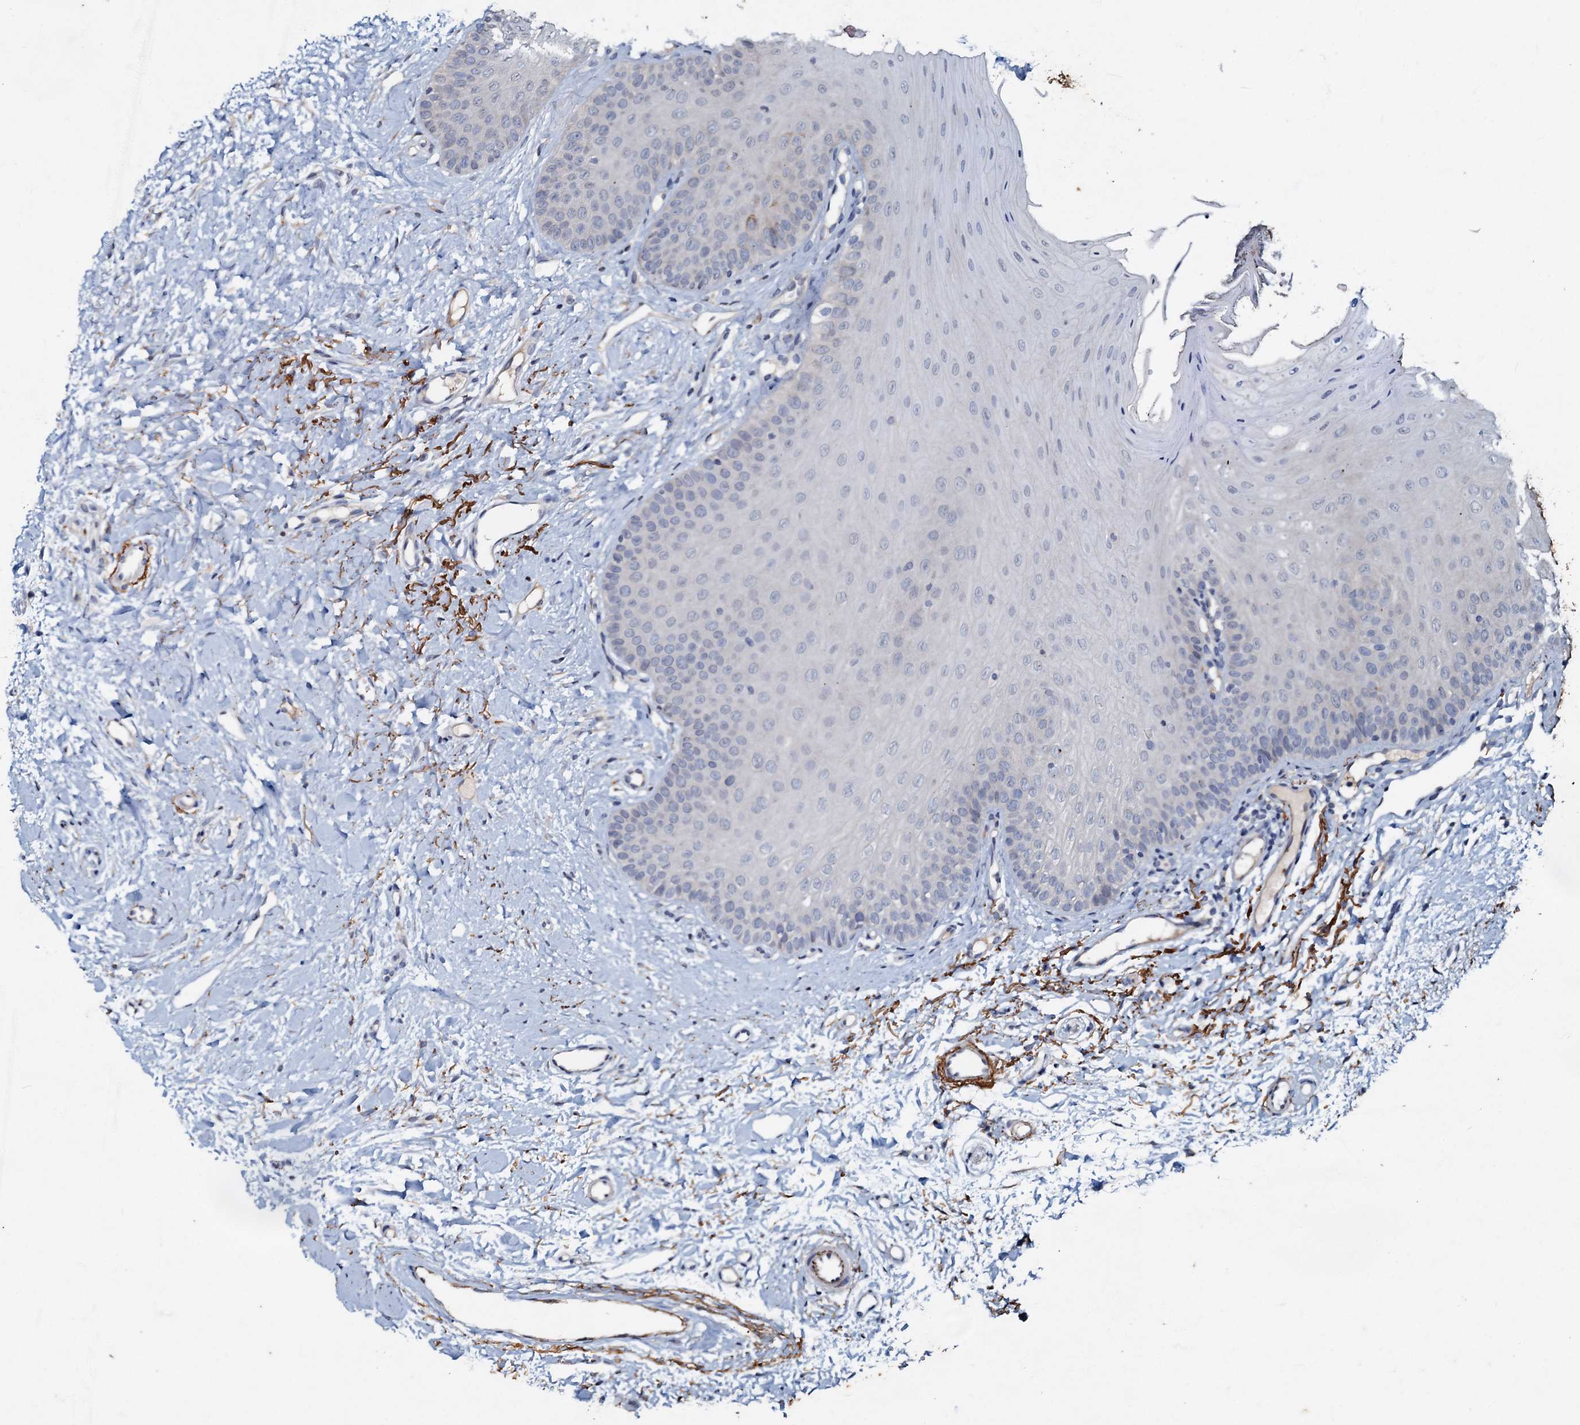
{"staining": {"intensity": "negative", "quantity": "none", "location": "none"}, "tissue": "oral mucosa", "cell_type": "Squamous epithelial cells", "image_type": "normal", "snomed": [{"axis": "morphology", "description": "Normal tissue, NOS"}, {"axis": "topography", "description": "Oral tissue"}], "caption": "The image reveals no significant expression in squamous epithelial cells of oral mucosa.", "gene": "MANSC4", "patient": {"sex": "female", "age": 68}}